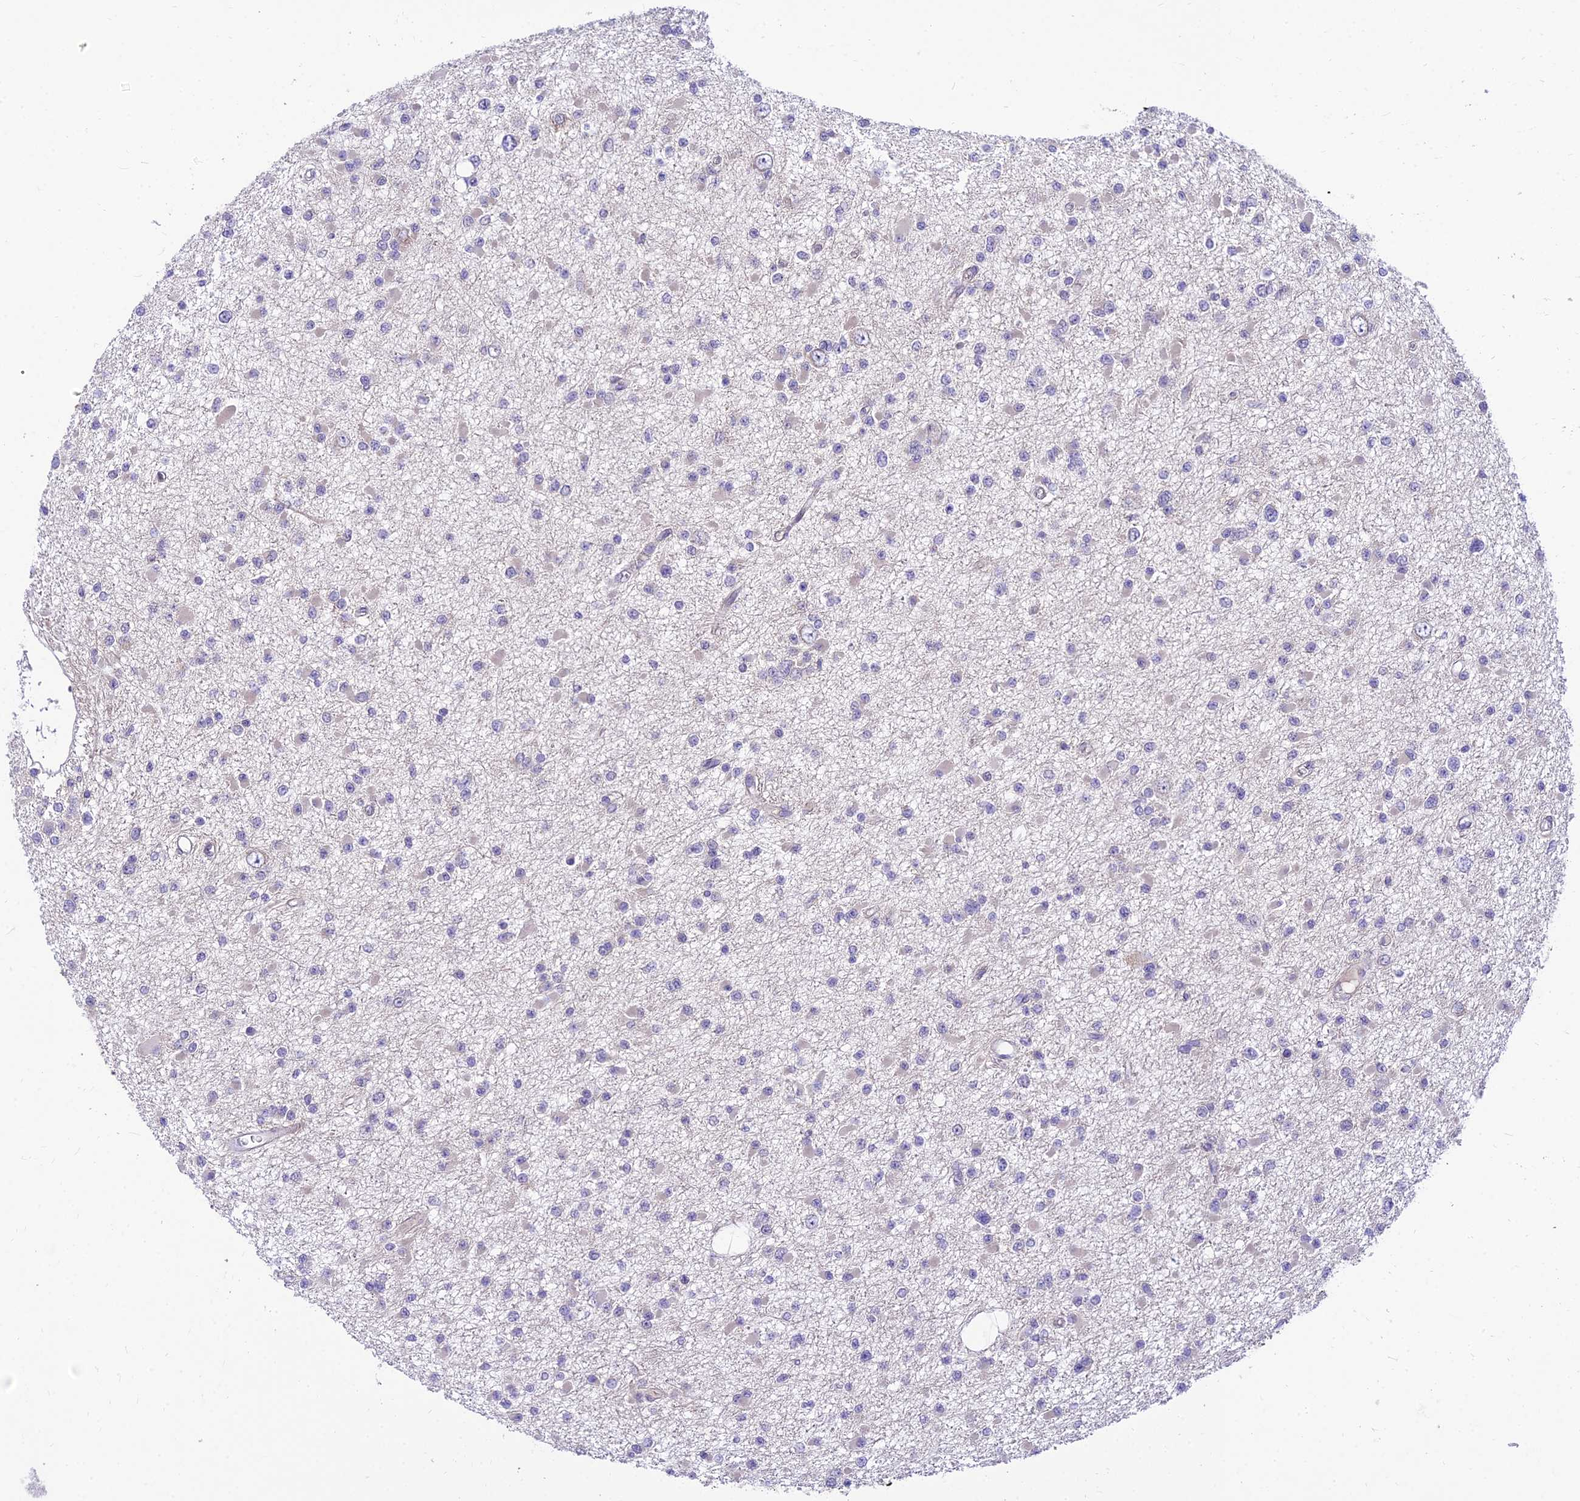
{"staining": {"intensity": "negative", "quantity": "none", "location": "none"}, "tissue": "glioma", "cell_type": "Tumor cells", "image_type": "cancer", "snomed": [{"axis": "morphology", "description": "Glioma, malignant, Low grade"}, {"axis": "topography", "description": "Brain"}], "caption": "A high-resolution histopathology image shows immunohistochemistry staining of malignant glioma (low-grade), which shows no significant expression in tumor cells.", "gene": "C6orf132", "patient": {"sex": "female", "age": 22}}